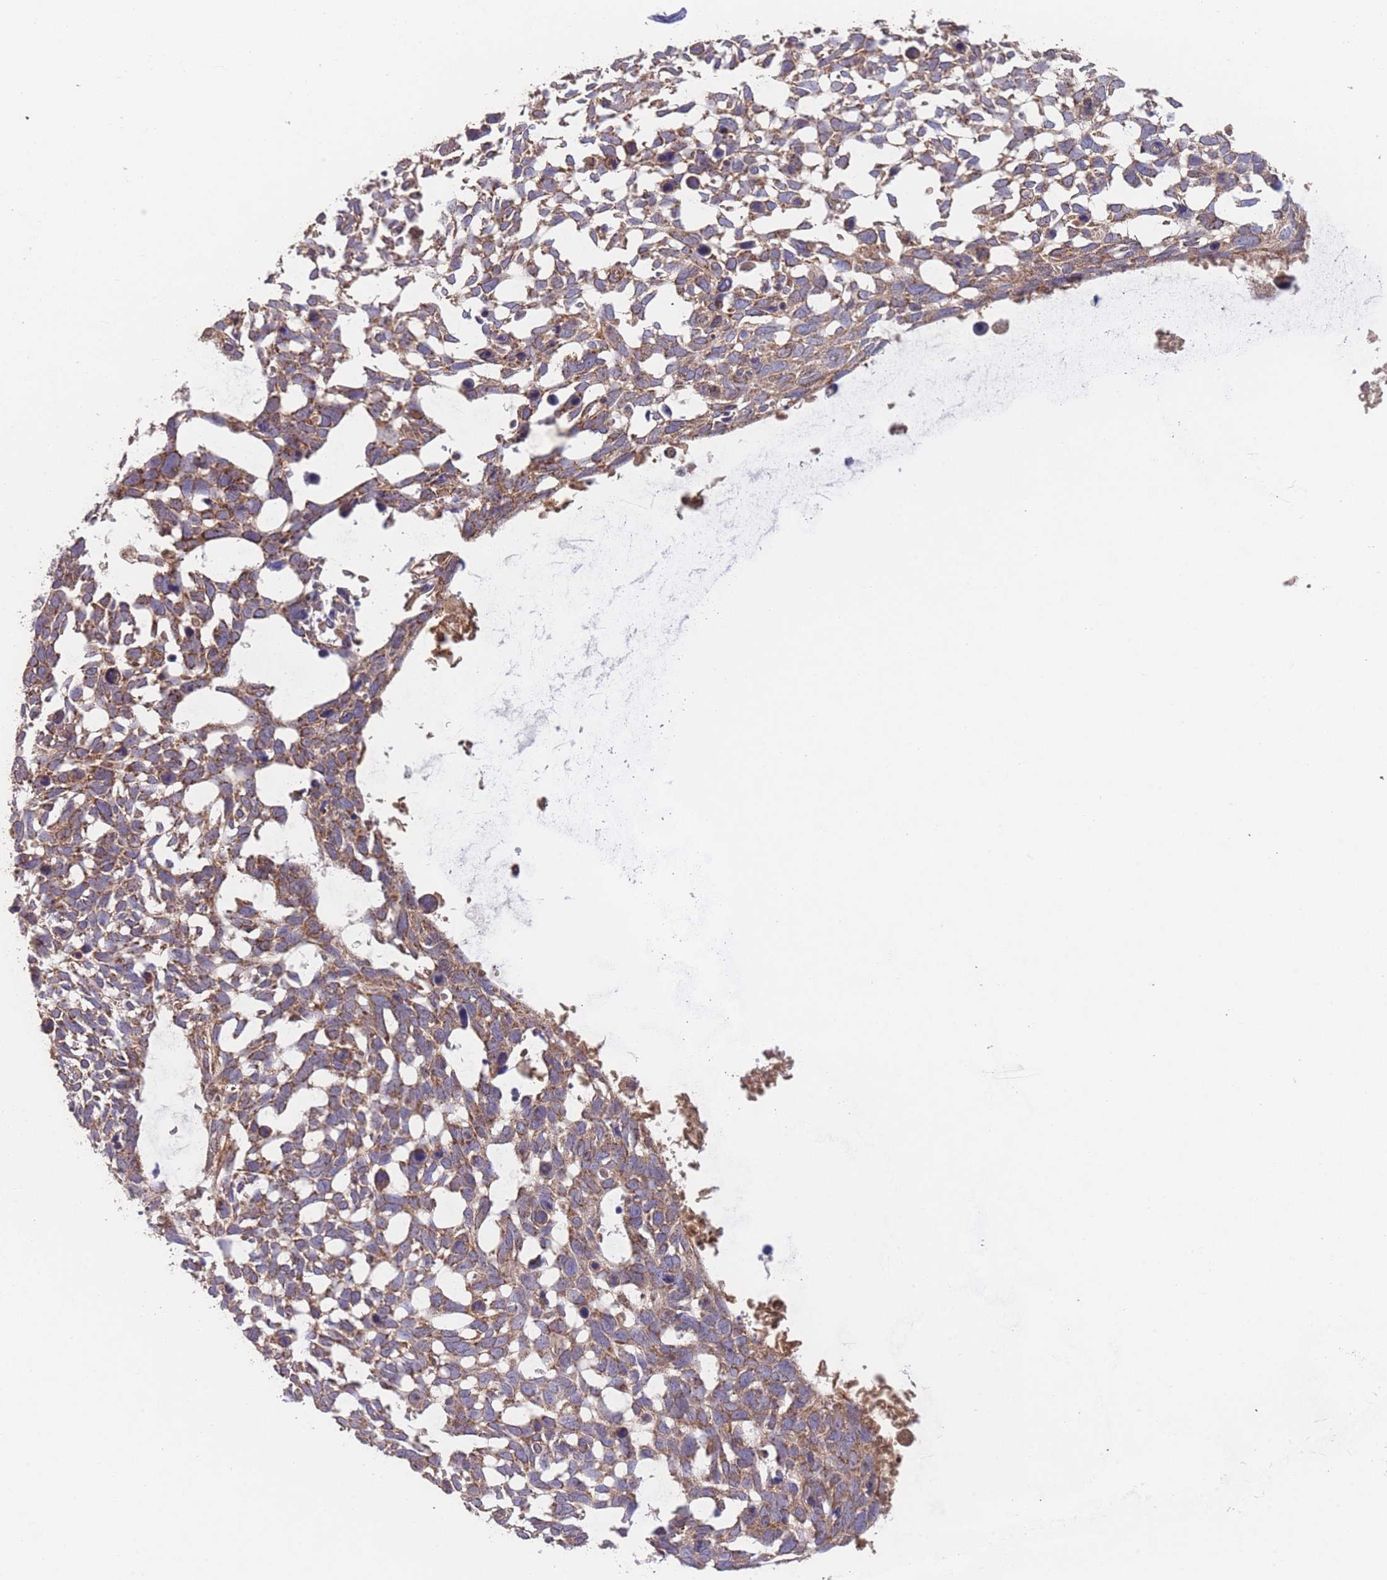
{"staining": {"intensity": "strong", "quantity": ">75%", "location": "cytoplasmic/membranous"}, "tissue": "skin cancer", "cell_type": "Tumor cells", "image_type": "cancer", "snomed": [{"axis": "morphology", "description": "Basal cell carcinoma"}, {"axis": "topography", "description": "Skin"}], "caption": "Human skin basal cell carcinoma stained with a protein marker demonstrates strong staining in tumor cells.", "gene": "PXMP4", "patient": {"sex": "male", "age": 88}}